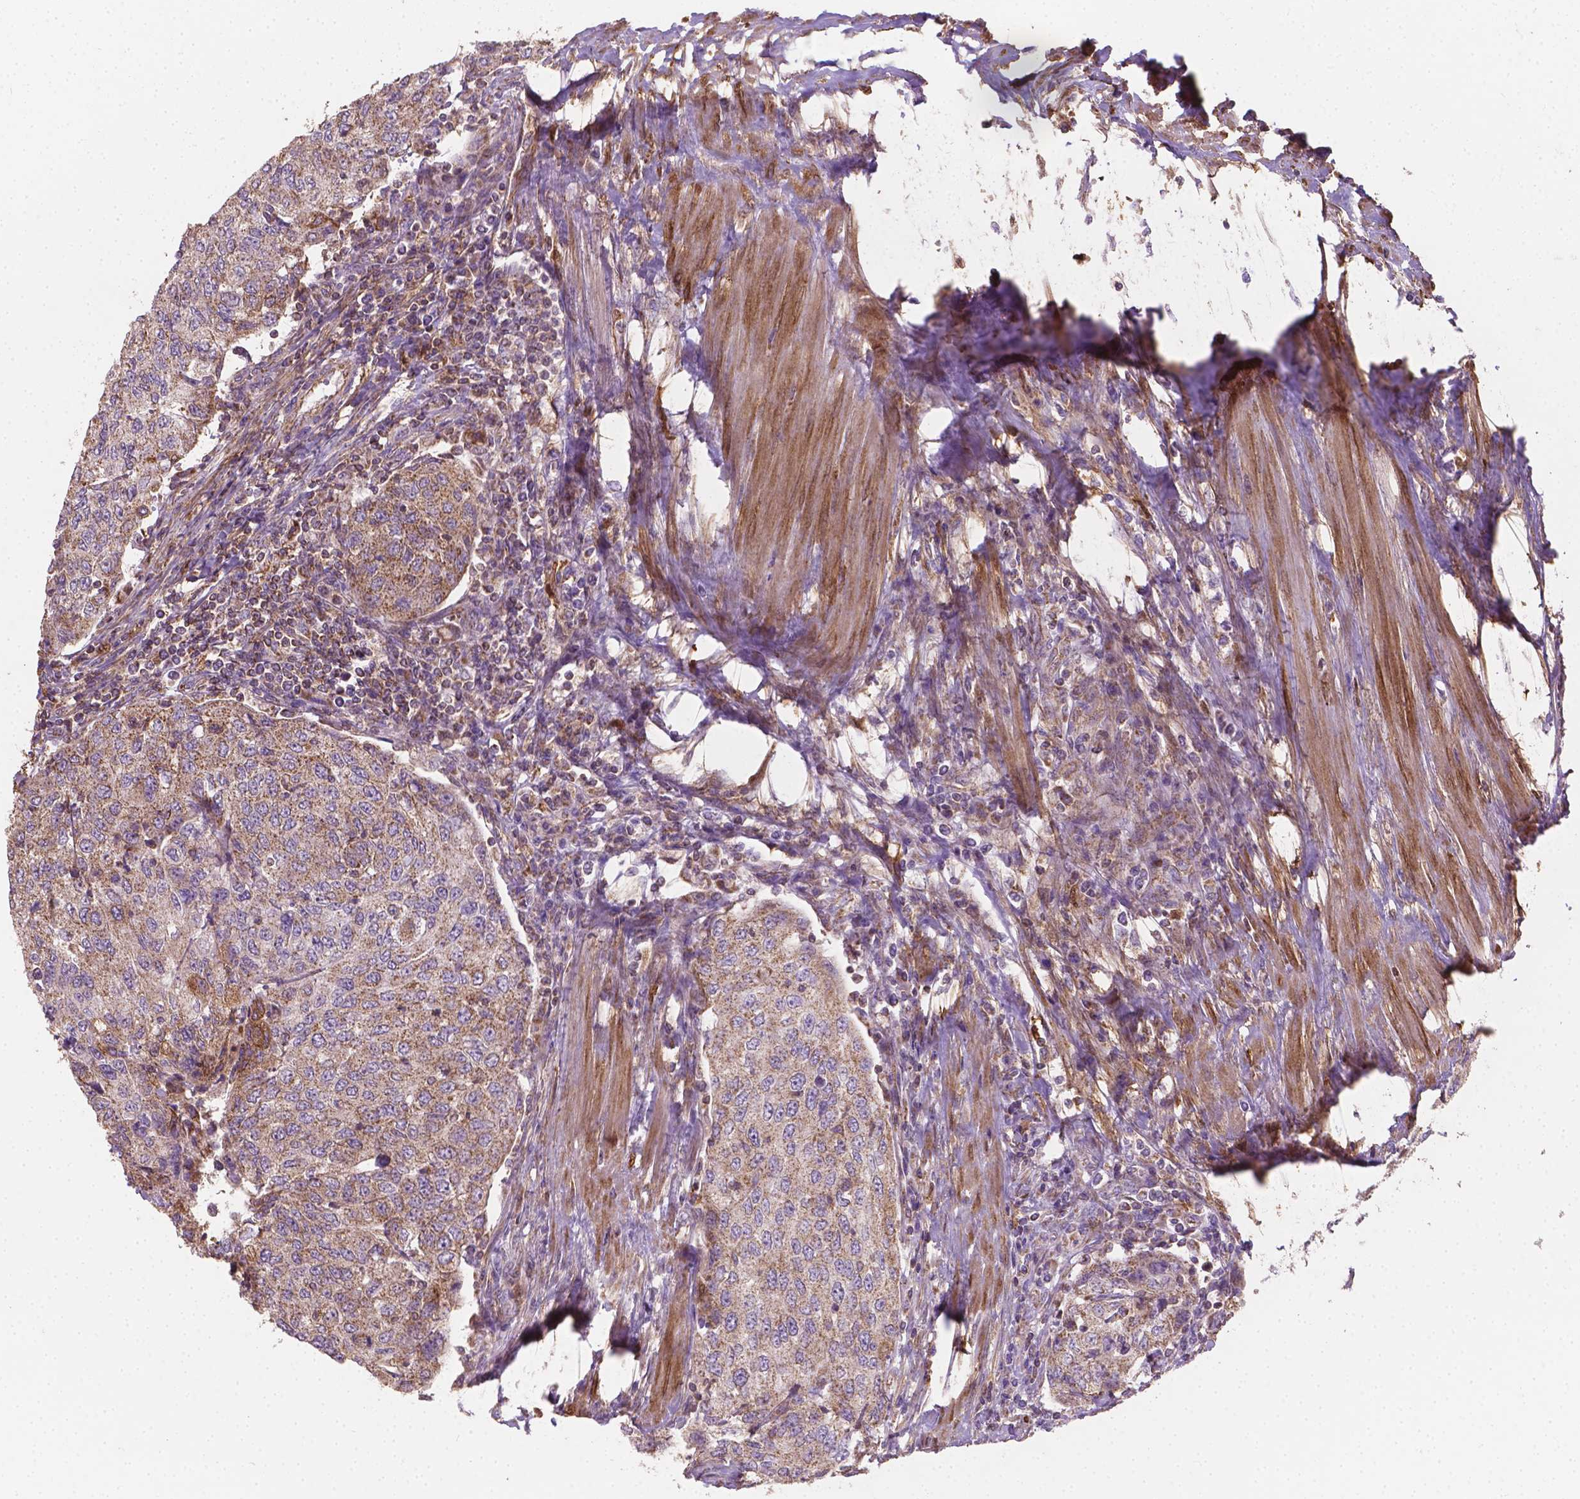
{"staining": {"intensity": "moderate", "quantity": "25%-75%", "location": "cytoplasmic/membranous"}, "tissue": "urothelial cancer", "cell_type": "Tumor cells", "image_type": "cancer", "snomed": [{"axis": "morphology", "description": "Urothelial carcinoma, High grade"}, {"axis": "topography", "description": "Urinary bladder"}], "caption": "Protein expression analysis of urothelial cancer reveals moderate cytoplasmic/membranous expression in approximately 25%-75% of tumor cells. (Brightfield microscopy of DAB IHC at high magnification).", "gene": "TCAF1", "patient": {"sex": "female", "age": 78}}